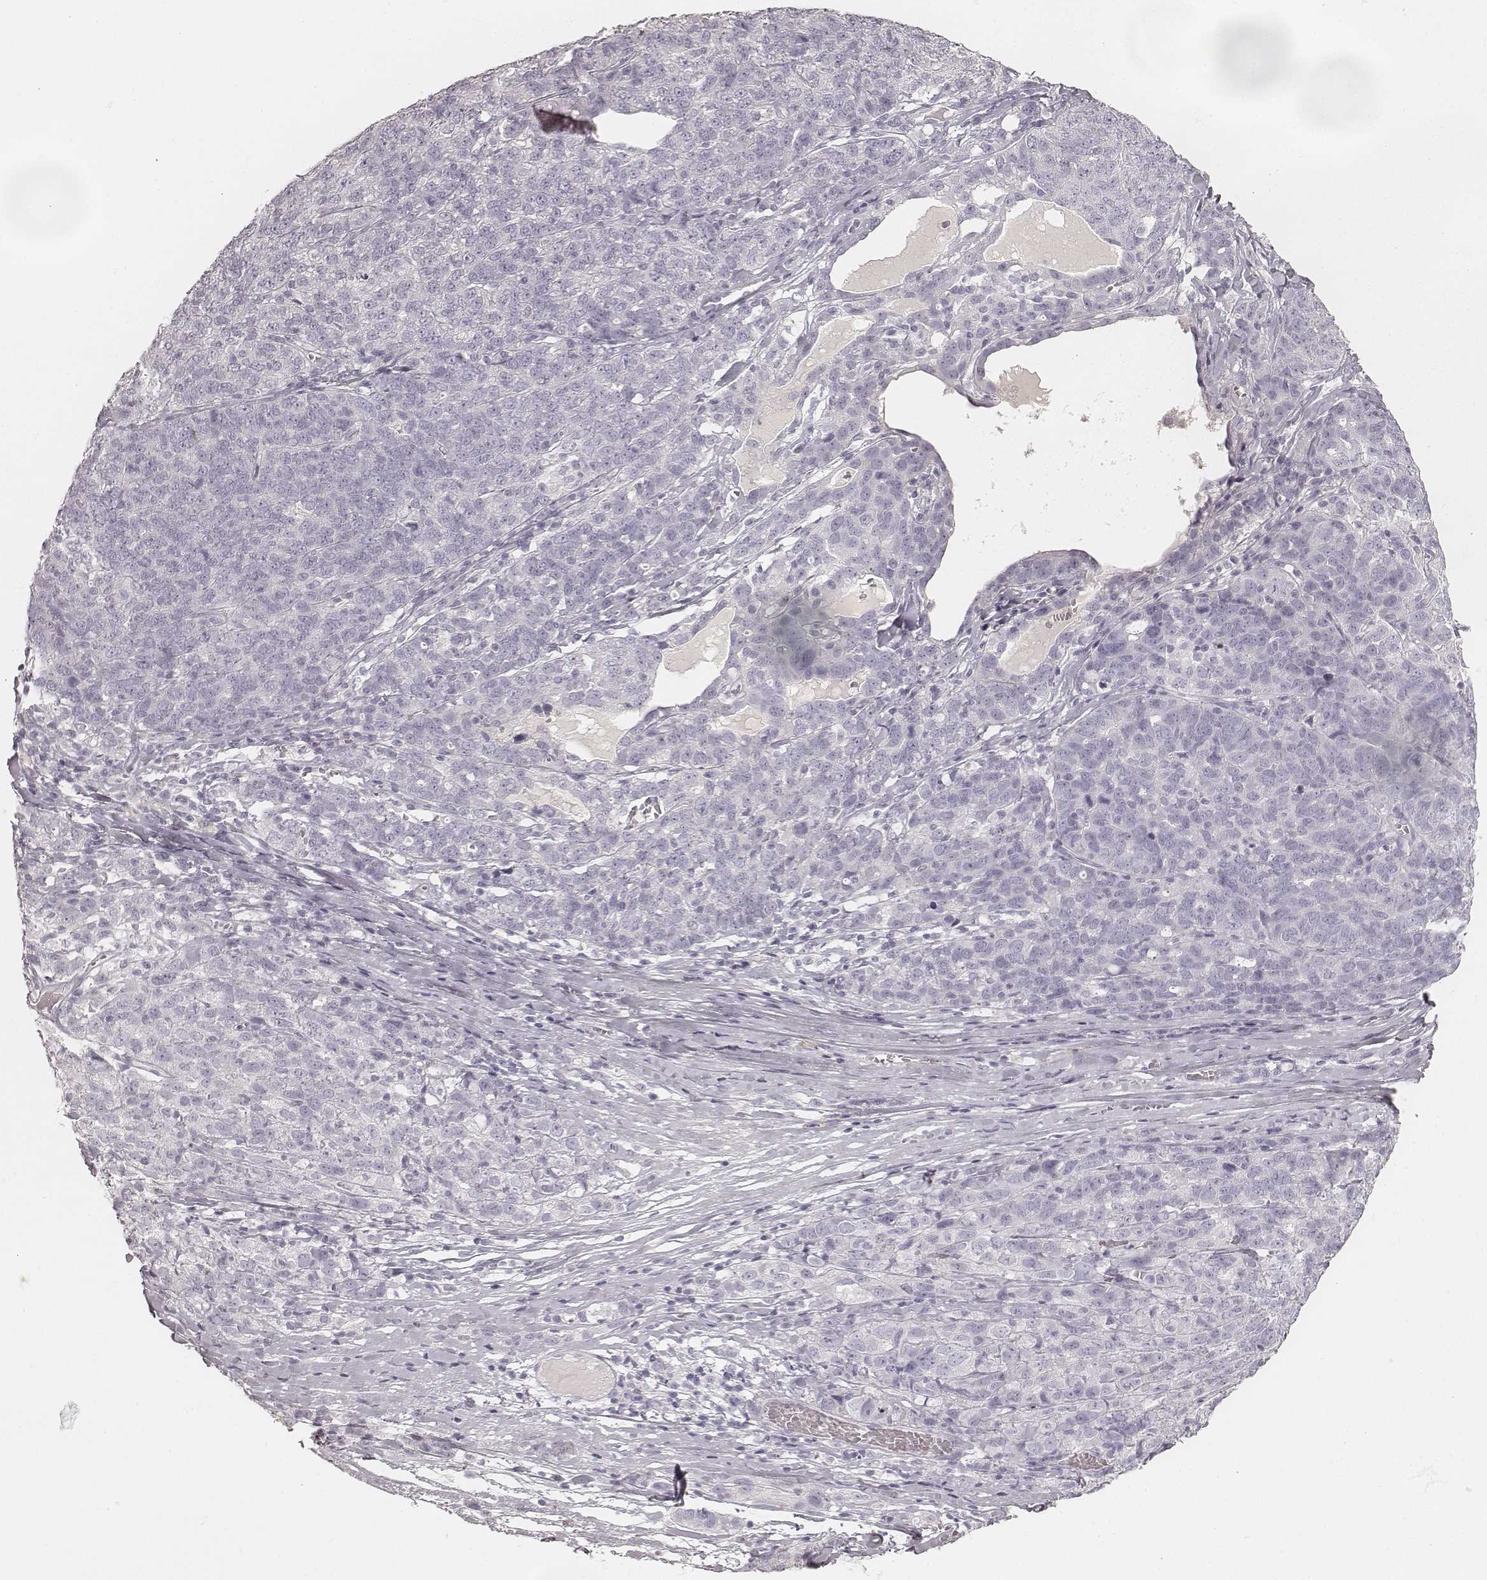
{"staining": {"intensity": "negative", "quantity": "none", "location": "none"}, "tissue": "ovarian cancer", "cell_type": "Tumor cells", "image_type": "cancer", "snomed": [{"axis": "morphology", "description": "Cystadenocarcinoma, serous, NOS"}, {"axis": "topography", "description": "Ovary"}], "caption": "Tumor cells show no significant staining in ovarian serous cystadenocarcinoma.", "gene": "KRT31", "patient": {"sex": "female", "age": 71}}